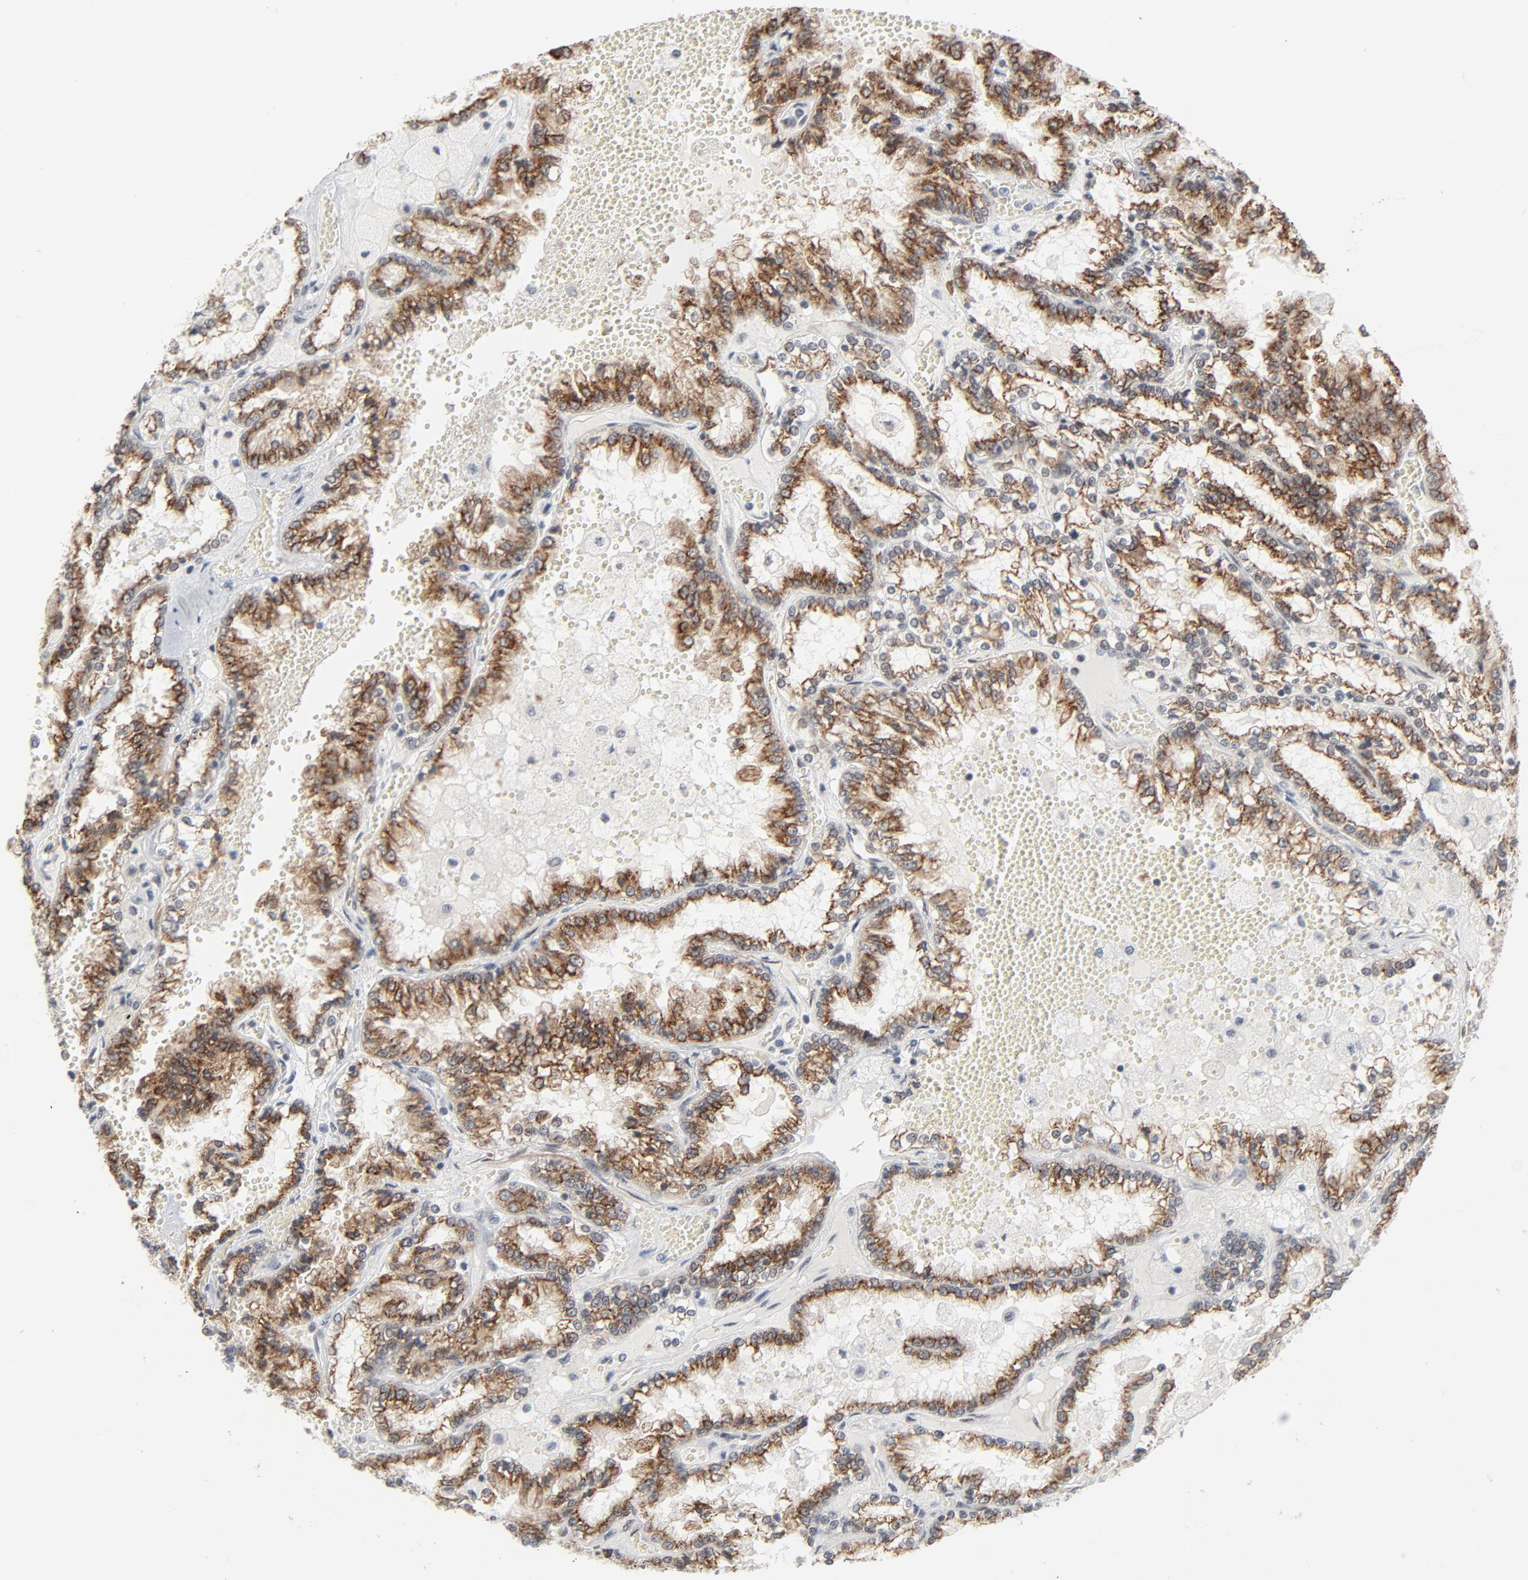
{"staining": {"intensity": "moderate", "quantity": ">75%", "location": "cytoplasmic/membranous"}, "tissue": "renal cancer", "cell_type": "Tumor cells", "image_type": "cancer", "snomed": [{"axis": "morphology", "description": "Adenocarcinoma, NOS"}, {"axis": "topography", "description": "Kidney"}], "caption": "Protein expression analysis of renal adenocarcinoma reveals moderate cytoplasmic/membranous positivity in approximately >75% of tumor cells.", "gene": "ITPR3", "patient": {"sex": "female", "age": 56}}